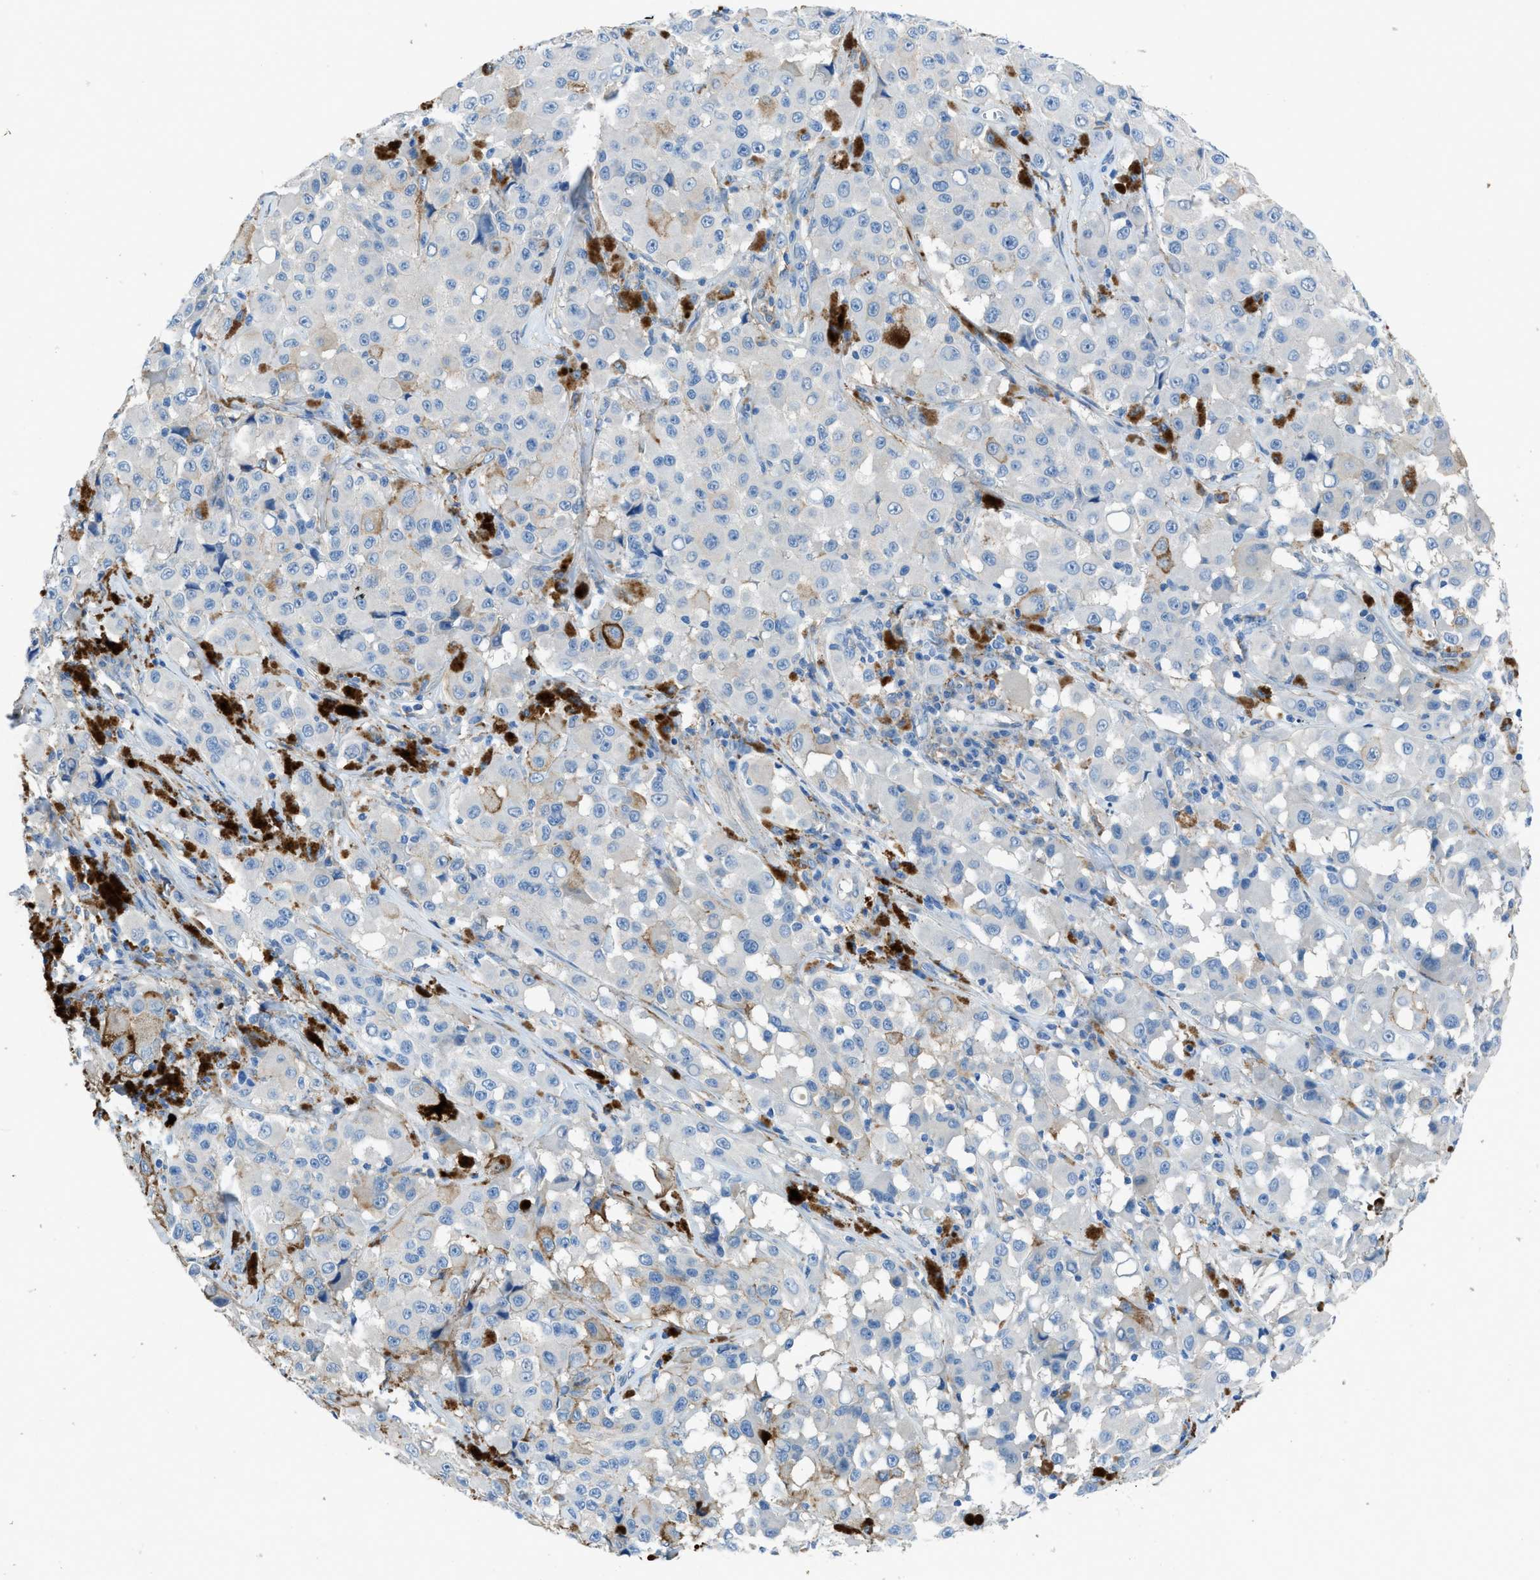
{"staining": {"intensity": "negative", "quantity": "none", "location": "none"}, "tissue": "melanoma", "cell_type": "Tumor cells", "image_type": "cancer", "snomed": [{"axis": "morphology", "description": "Malignant melanoma, NOS"}, {"axis": "topography", "description": "Skin"}], "caption": "The histopathology image shows no significant staining in tumor cells of melanoma.", "gene": "PTGFRN", "patient": {"sex": "male", "age": 84}}